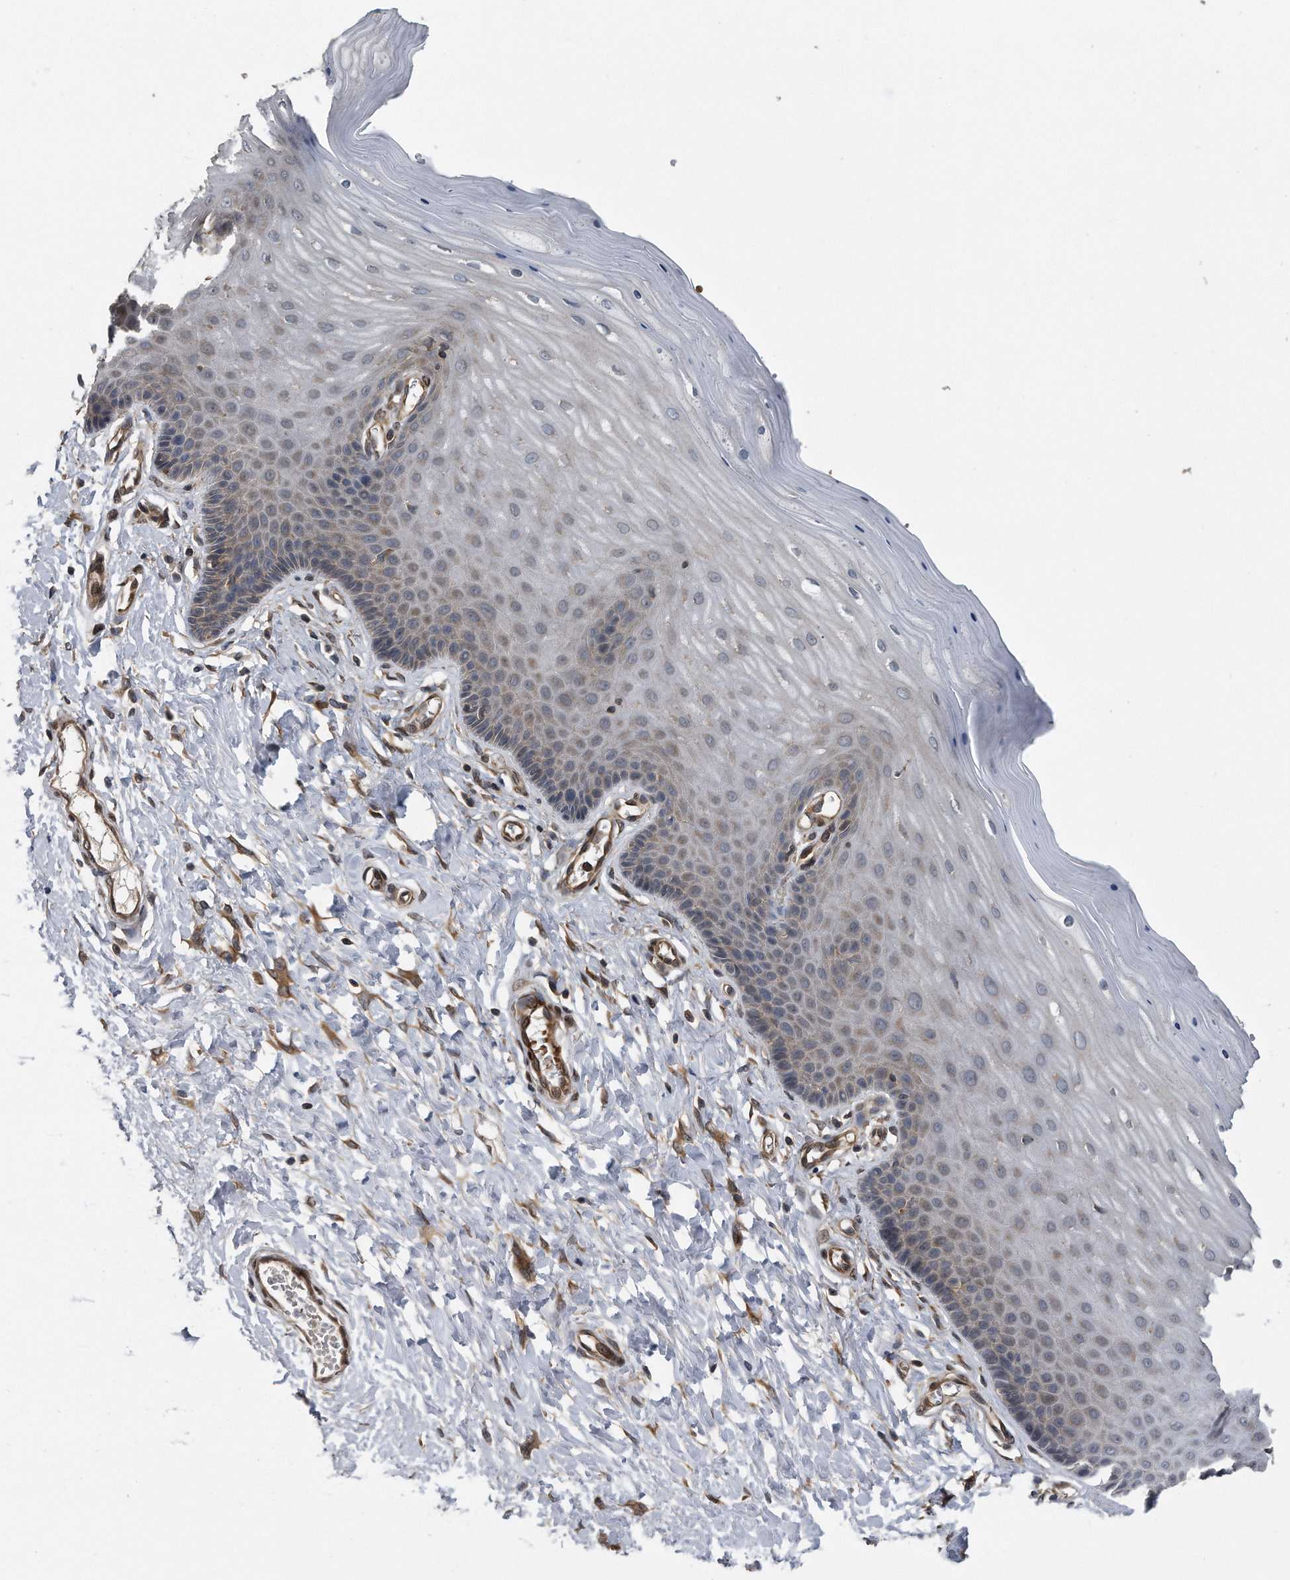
{"staining": {"intensity": "weak", "quantity": "25%-75%", "location": "cytoplasmic/membranous"}, "tissue": "cervix", "cell_type": "Glandular cells", "image_type": "normal", "snomed": [{"axis": "morphology", "description": "Normal tissue, NOS"}, {"axis": "topography", "description": "Cervix"}], "caption": "A high-resolution photomicrograph shows IHC staining of unremarkable cervix, which reveals weak cytoplasmic/membranous positivity in about 25%-75% of glandular cells. Using DAB (brown) and hematoxylin (blue) stains, captured at high magnification using brightfield microscopy.", "gene": "ZNF79", "patient": {"sex": "female", "age": 55}}